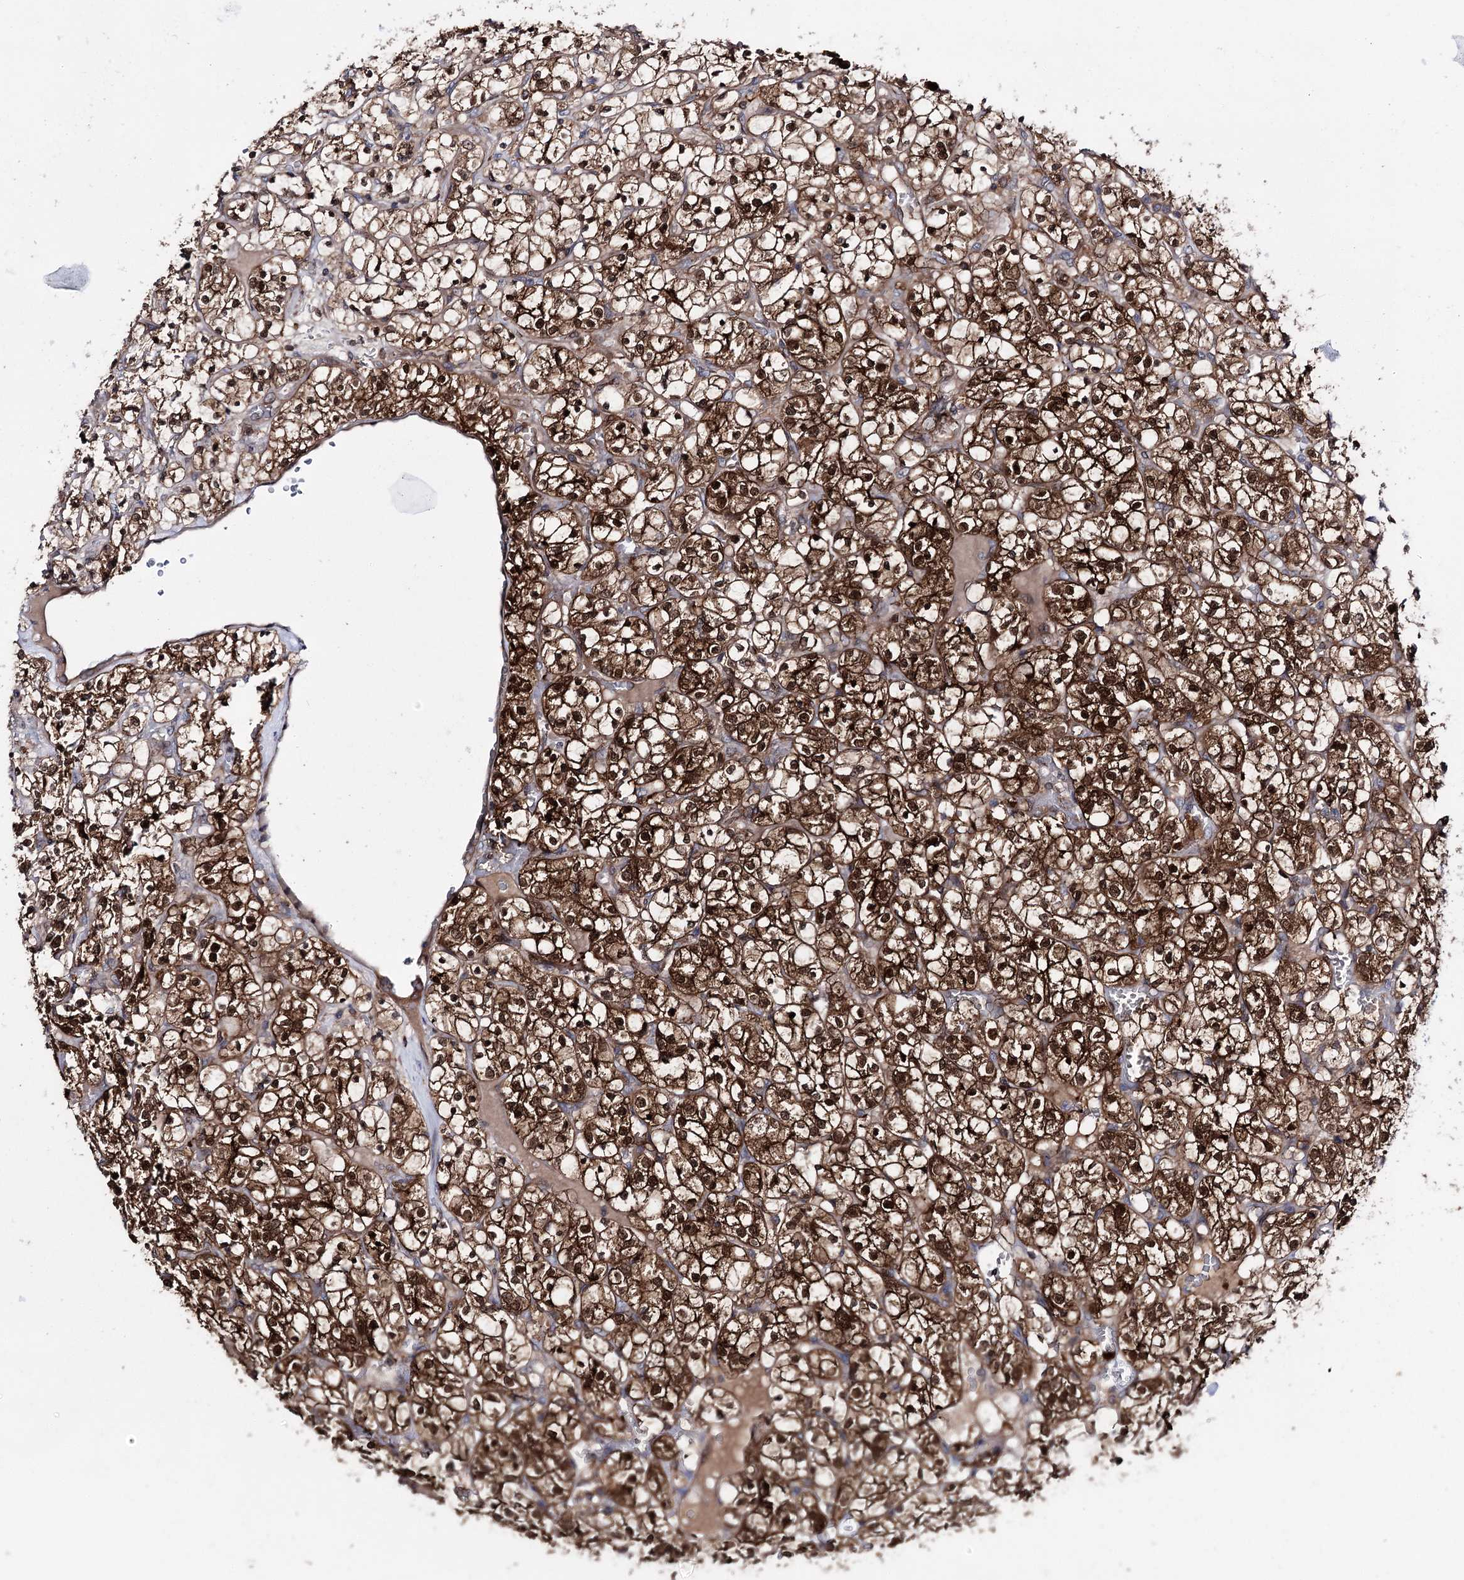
{"staining": {"intensity": "strong", "quantity": ">75%", "location": "cytoplasmic/membranous,nuclear"}, "tissue": "renal cancer", "cell_type": "Tumor cells", "image_type": "cancer", "snomed": [{"axis": "morphology", "description": "Adenocarcinoma, NOS"}, {"axis": "topography", "description": "Kidney"}], "caption": "High-magnification brightfield microscopy of renal cancer stained with DAB (3,3'-diaminobenzidine) (brown) and counterstained with hematoxylin (blue). tumor cells exhibit strong cytoplasmic/membranous and nuclear expression is identified in approximately>75% of cells.", "gene": "PTER", "patient": {"sex": "female", "age": 69}}